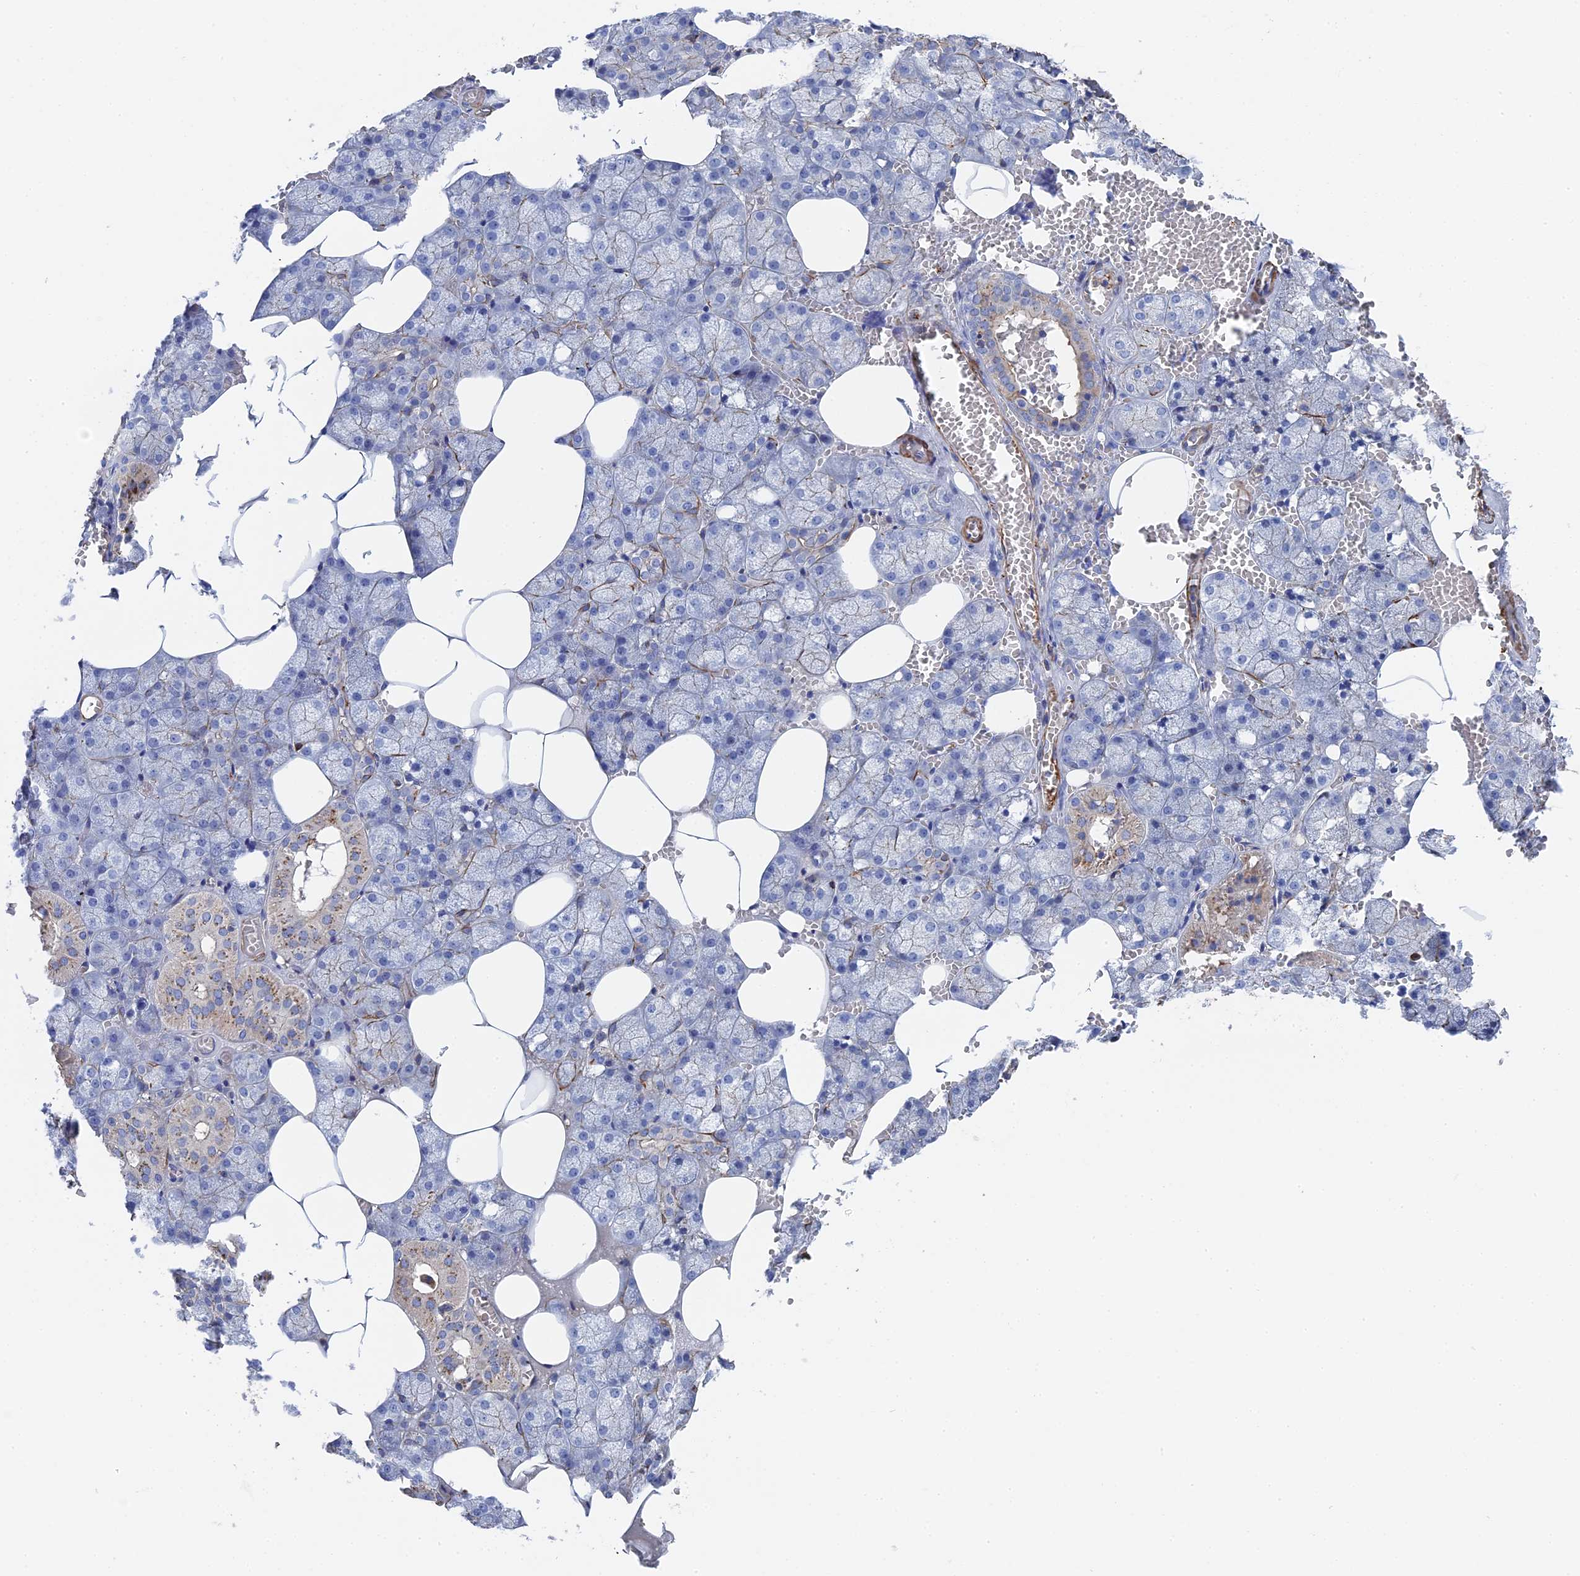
{"staining": {"intensity": "moderate", "quantity": "<25%", "location": "cytoplasmic/membranous"}, "tissue": "salivary gland", "cell_type": "Glandular cells", "image_type": "normal", "snomed": [{"axis": "morphology", "description": "Normal tissue, NOS"}, {"axis": "topography", "description": "Salivary gland"}], "caption": "Protein staining of unremarkable salivary gland reveals moderate cytoplasmic/membranous staining in approximately <25% of glandular cells. (Brightfield microscopy of DAB IHC at high magnification).", "gene": "STRA6", "patient": {"sex": "male", "age": 62}}